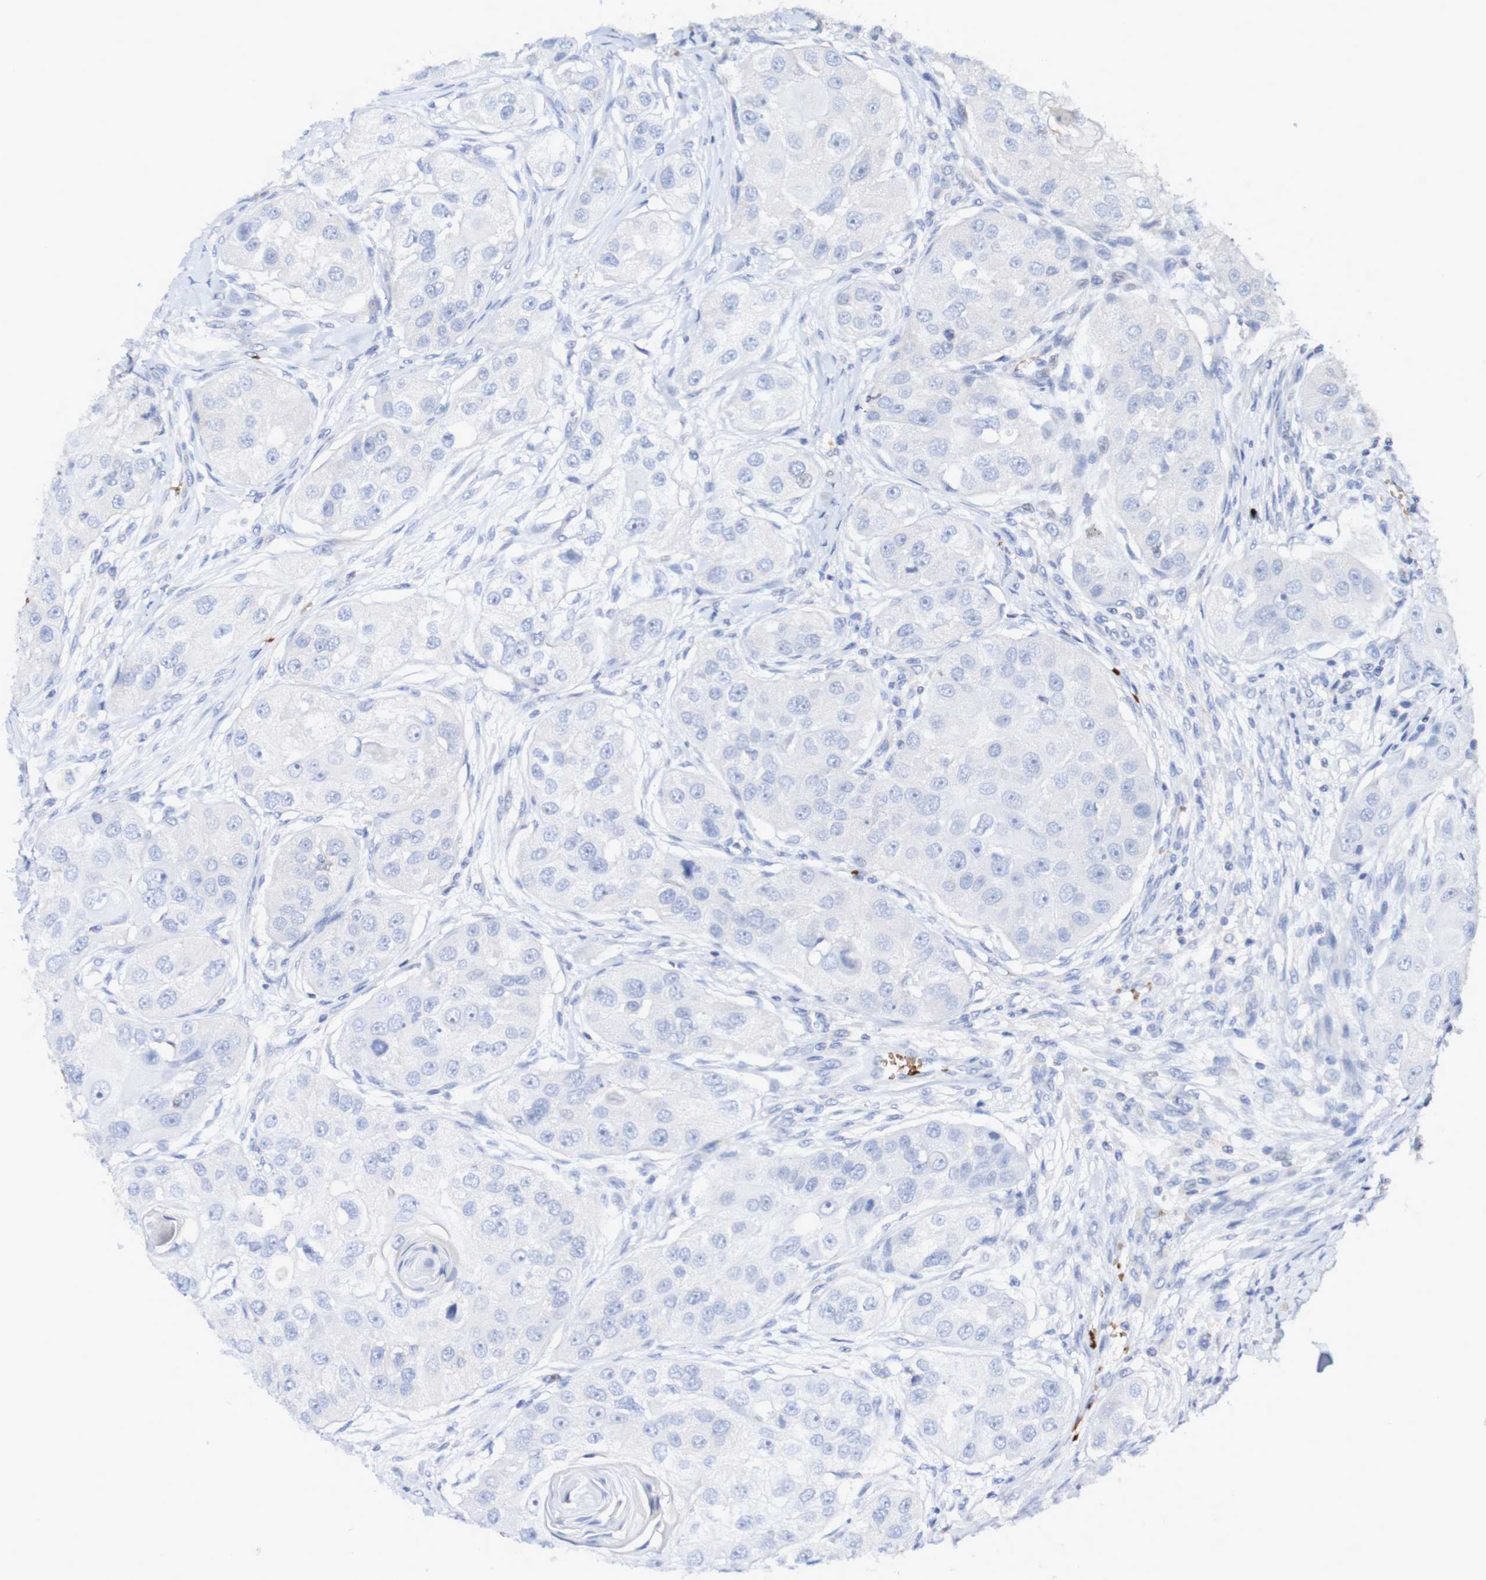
{"staining": {"intensity": "negative", "quantity": "none", "location": "none"}, "tissue": "head and neck cancer", "cell_type": "Tumor cells", "image_type": "cancer", "snomed": [{"axis": "morphology", "description": "Normal tissue, NOS"}, {"axis": "morphology", "description": "Squamous cell carcinoma, NOS"}, {"axis": "topography", "description": "Skeletal muscle"}, {"axis": "topography", "description": "Head-Neck"}], "caption": "High power microscopy image of an immunohistochemistry image of squamous cell carcinoma (head and neck), revealing no significant positivity in tumor cells.", "gene": "WNT4", "patient": {"sex": "male", "age": 51}}